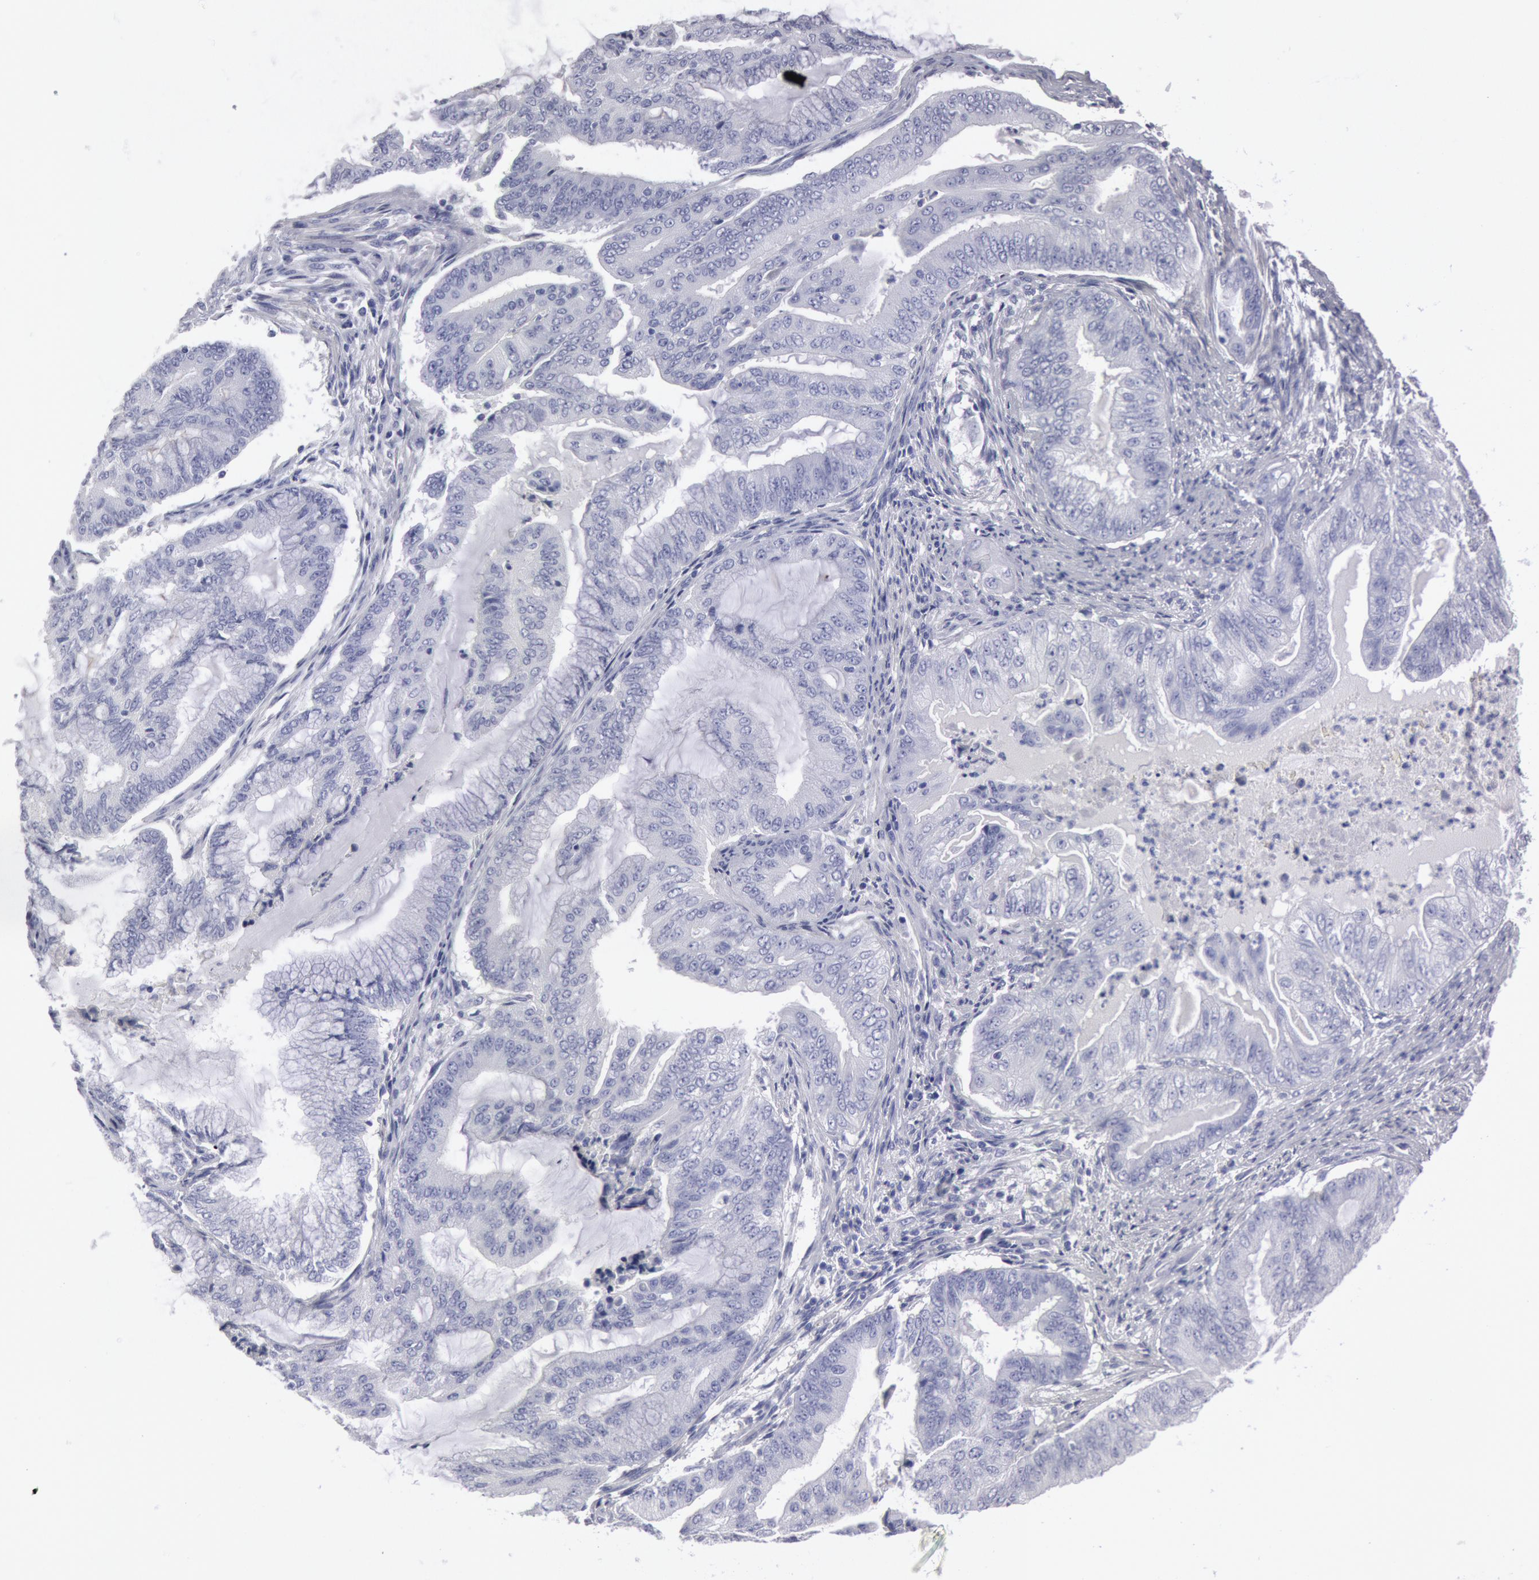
{"staining": {"intensity": "negative", "quantity": "none", "location": "none"}, "tissue": "endometrial cancer", "cell_type": "Tumor cells", "image_type": "cancer", "snomed": [{"axis": "morphology", "description": "Adenocarcinoma, NOS"}, {"axis": "topography", "description": "Endometrium"}], "caption": "Protein analysis of endometrial cancer reveals no significant staining in tumor cells. (DAB immunohistochemistry visualized using brightfield microscopy, high magnification).", "gene": "FHL1", "patient": {"sex": "female", "age": 63}}